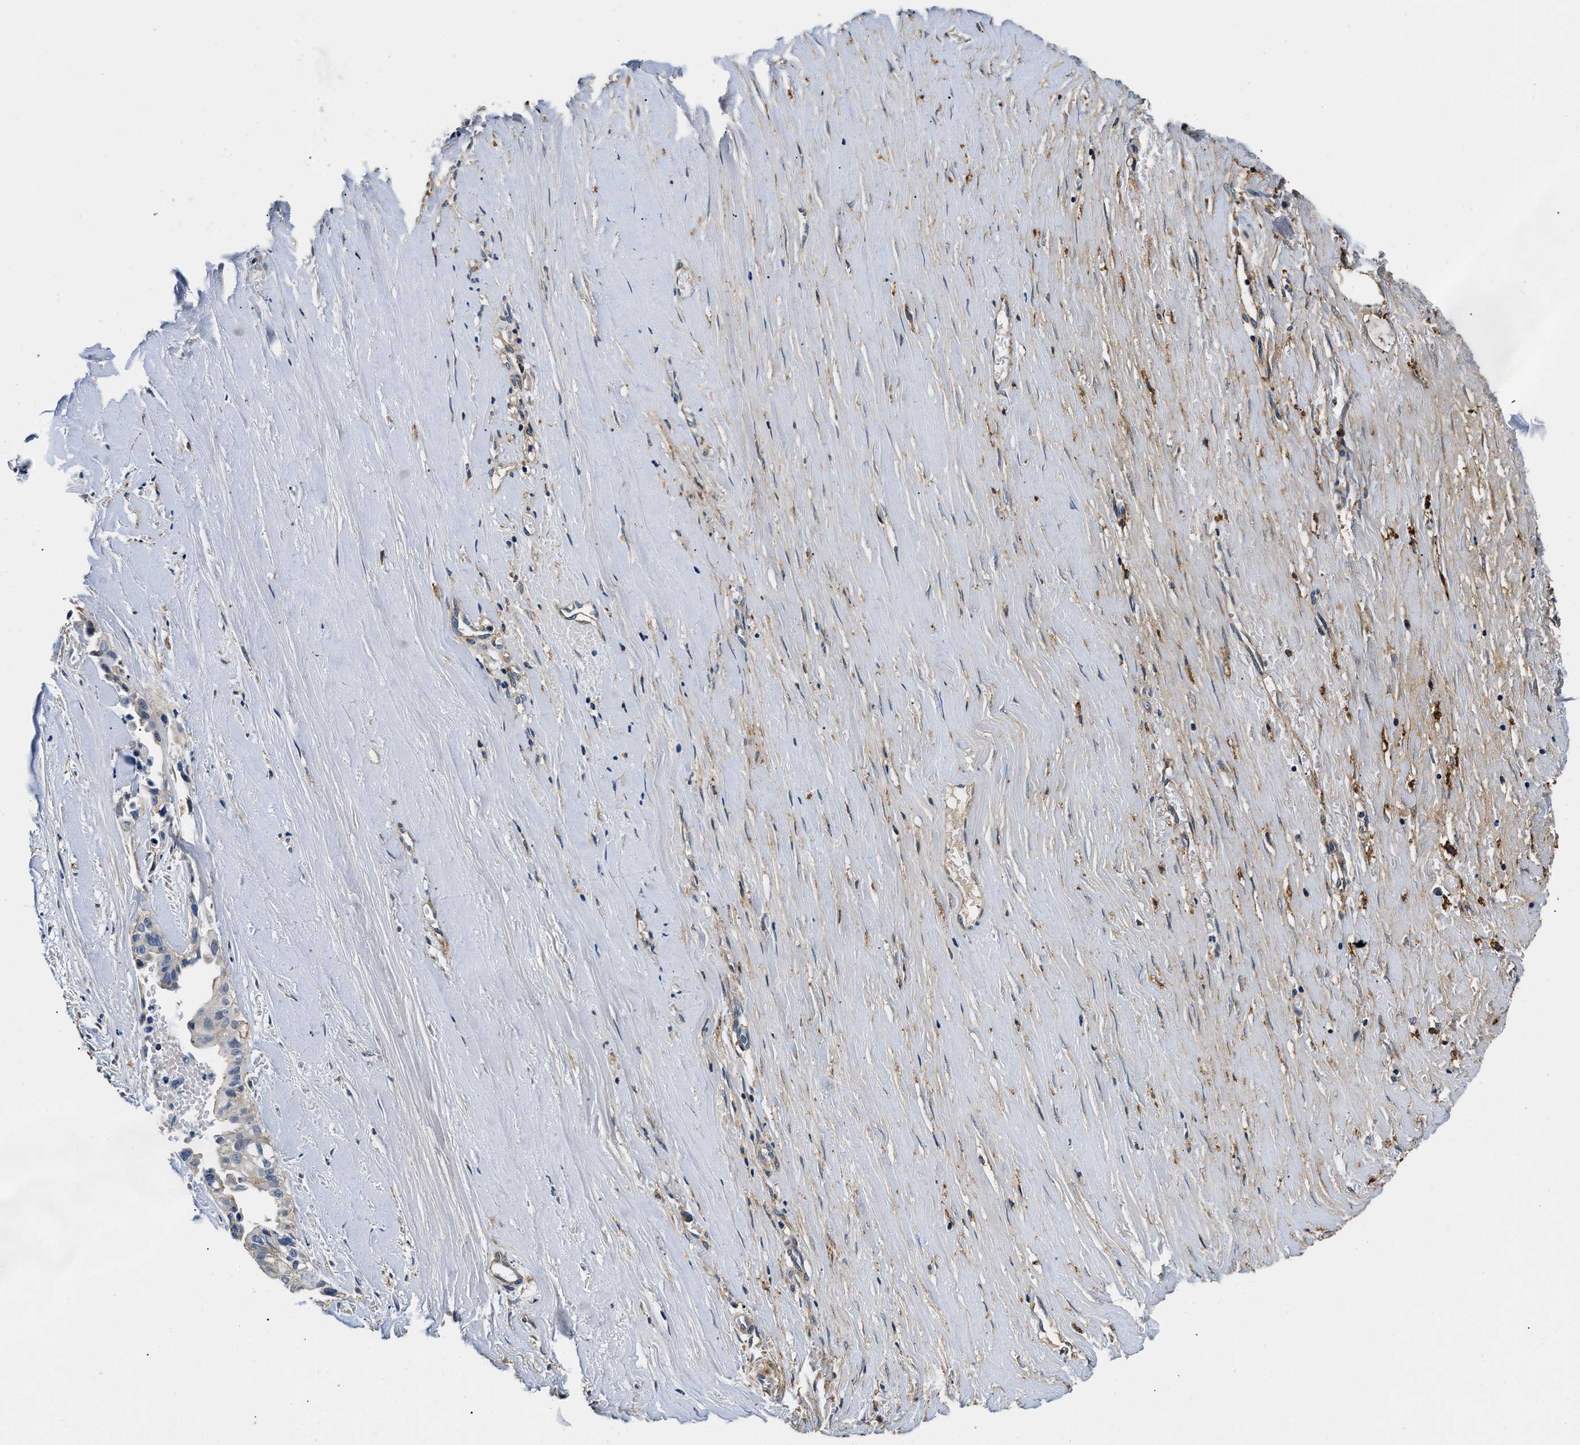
{"staining": {"intensity": "negative", "quantity": "none", "location": "none"}, "tissue": "liver cancer", "cell_type": "Tumor cells", "image_type": "cancer", "snomed": [{"axis": "morphology", "description": "Cholangiocarcinoma"}, {"axis": "topography", "description": "Liver"}], "caption": "A photomicrograph of liver cancer stained for a protein demonstrates no brown staining in tumor cells.", "gene": "ZFAND3", "patient": {"sex": "female", "age": 70}}